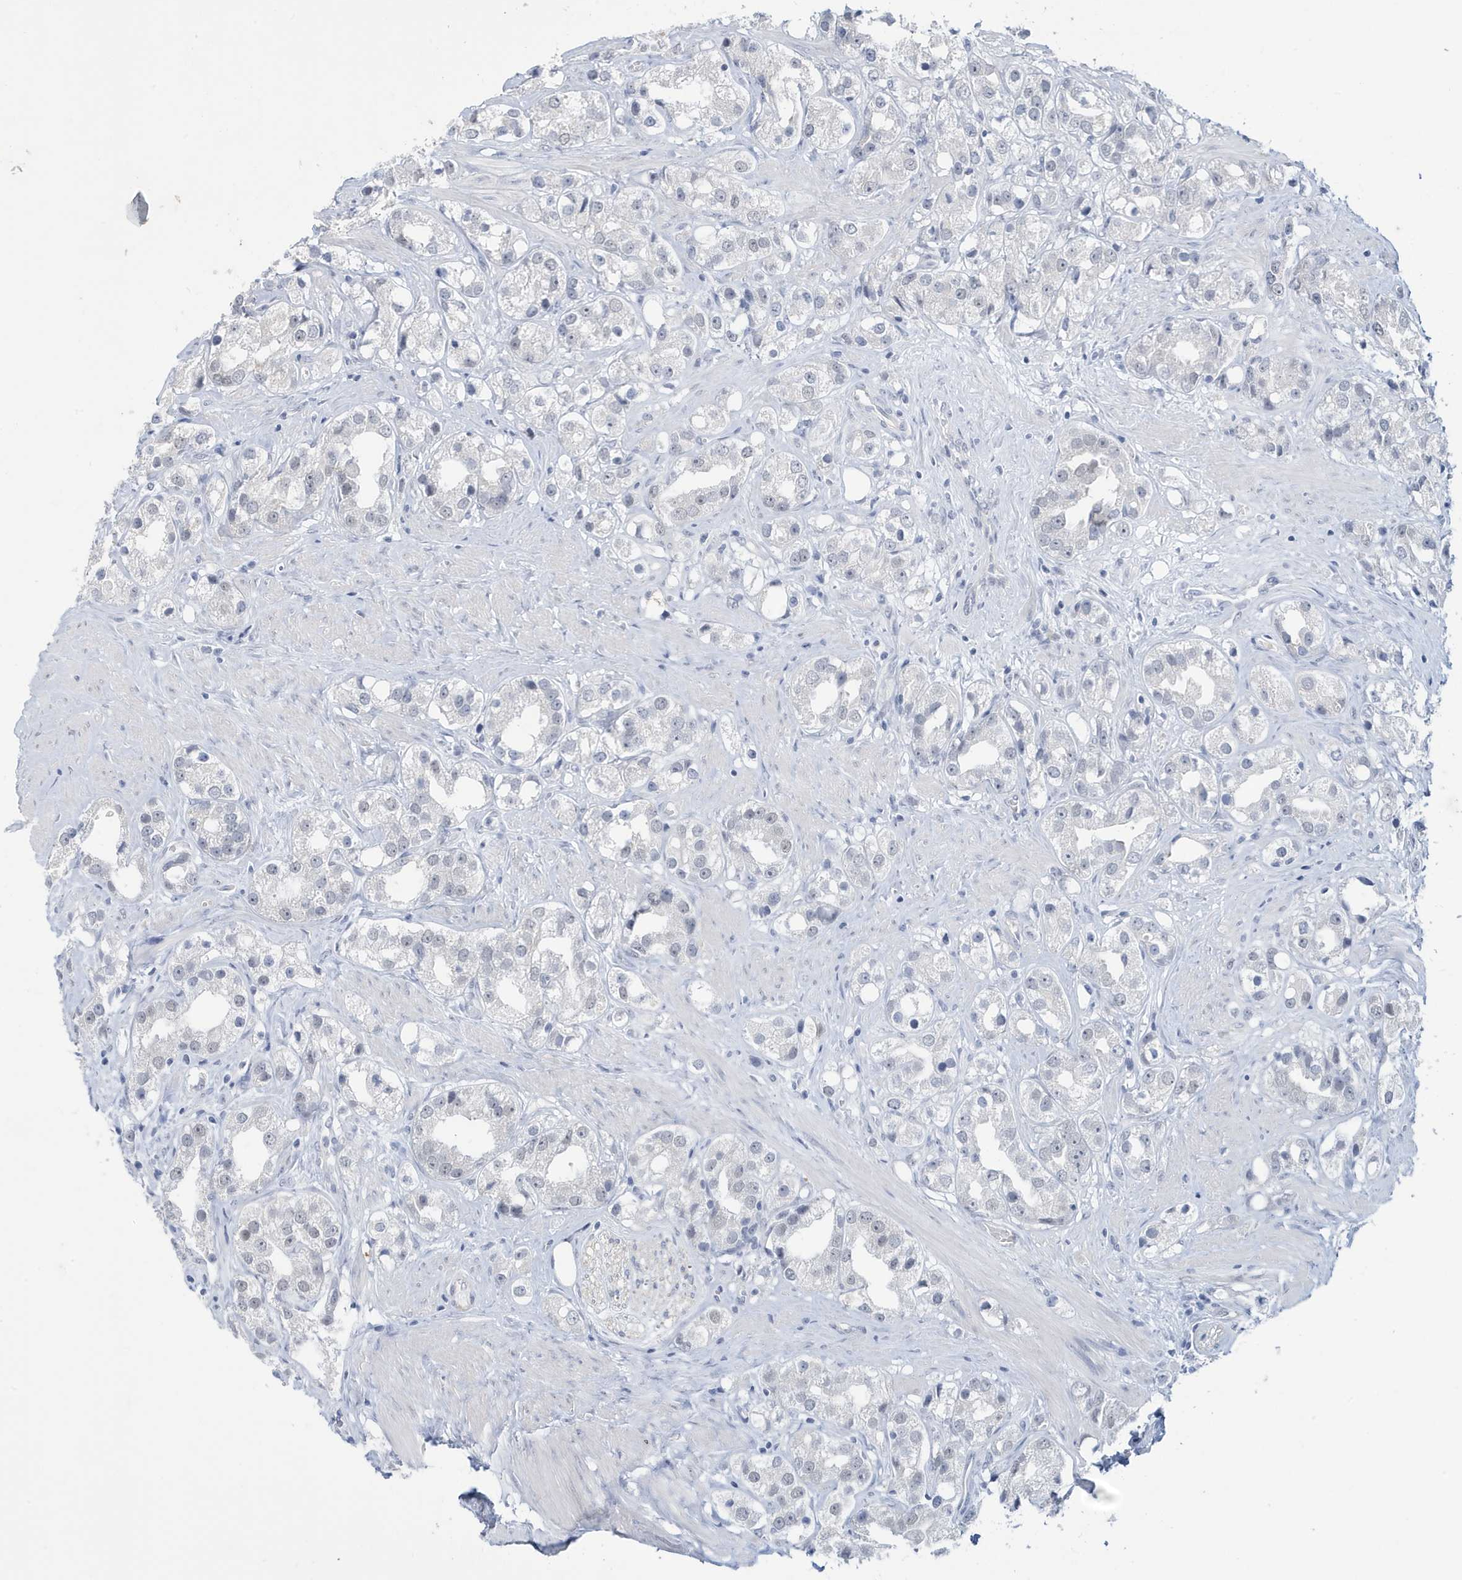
{"staining": {"intensity": "negative", "quantity": "none", "location": "none"}, "tissue": "prostate cancer", "cell_type": "Tumor cells", "image_type": "cancer", "snomed": [{"axis": "morphology", "description": "Adenocarcinoma, NOS"}, {"axis": "topography", "description": "Prostate"}], "caption": "IHC photomicrograph of prostate cancer stained for a protein (brown), which displays no expression in tumor cells.", "gene": "ZNF654", "patient": {"sex": "male", "age": 79}}